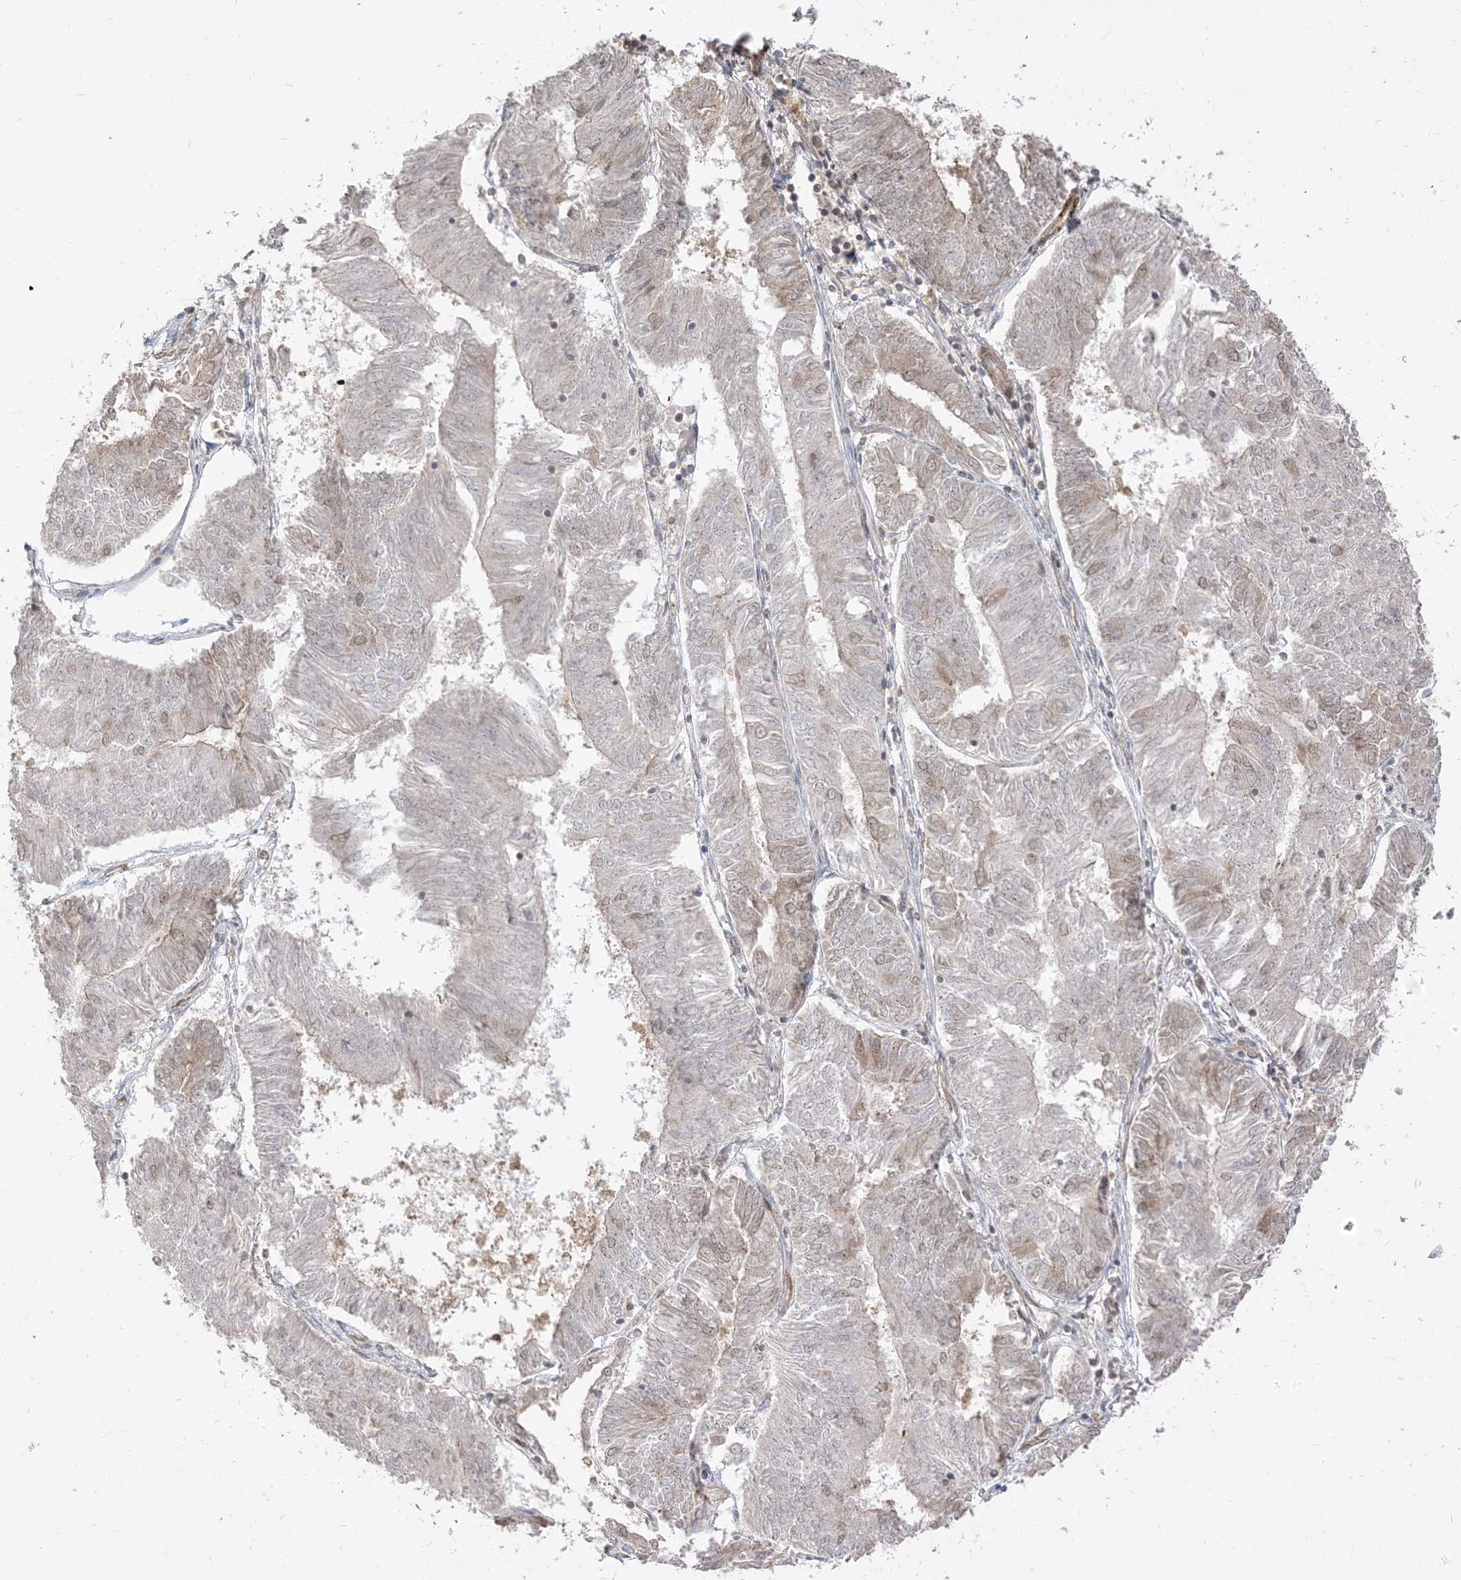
{"staining": {"intensity": "weak", "quantity": "<25%", "location": "nuclear"}, "tissue": "endometrial cancer", "cell_type": "Tumor cells", "image_type": "cancer", "snomed": [{"axis": "morphology", "description": "Adenocarcinoma, NOS"}, {"axis": "topography", "description": "Endometrium"}], "caption": "Human endometrial adenocarcinoma stained for a protein using immunohistochemistry demonstrates no positivity in tumor cells.", "gene": "TBCC", "patient": {"sex": "female", "age": 58}}